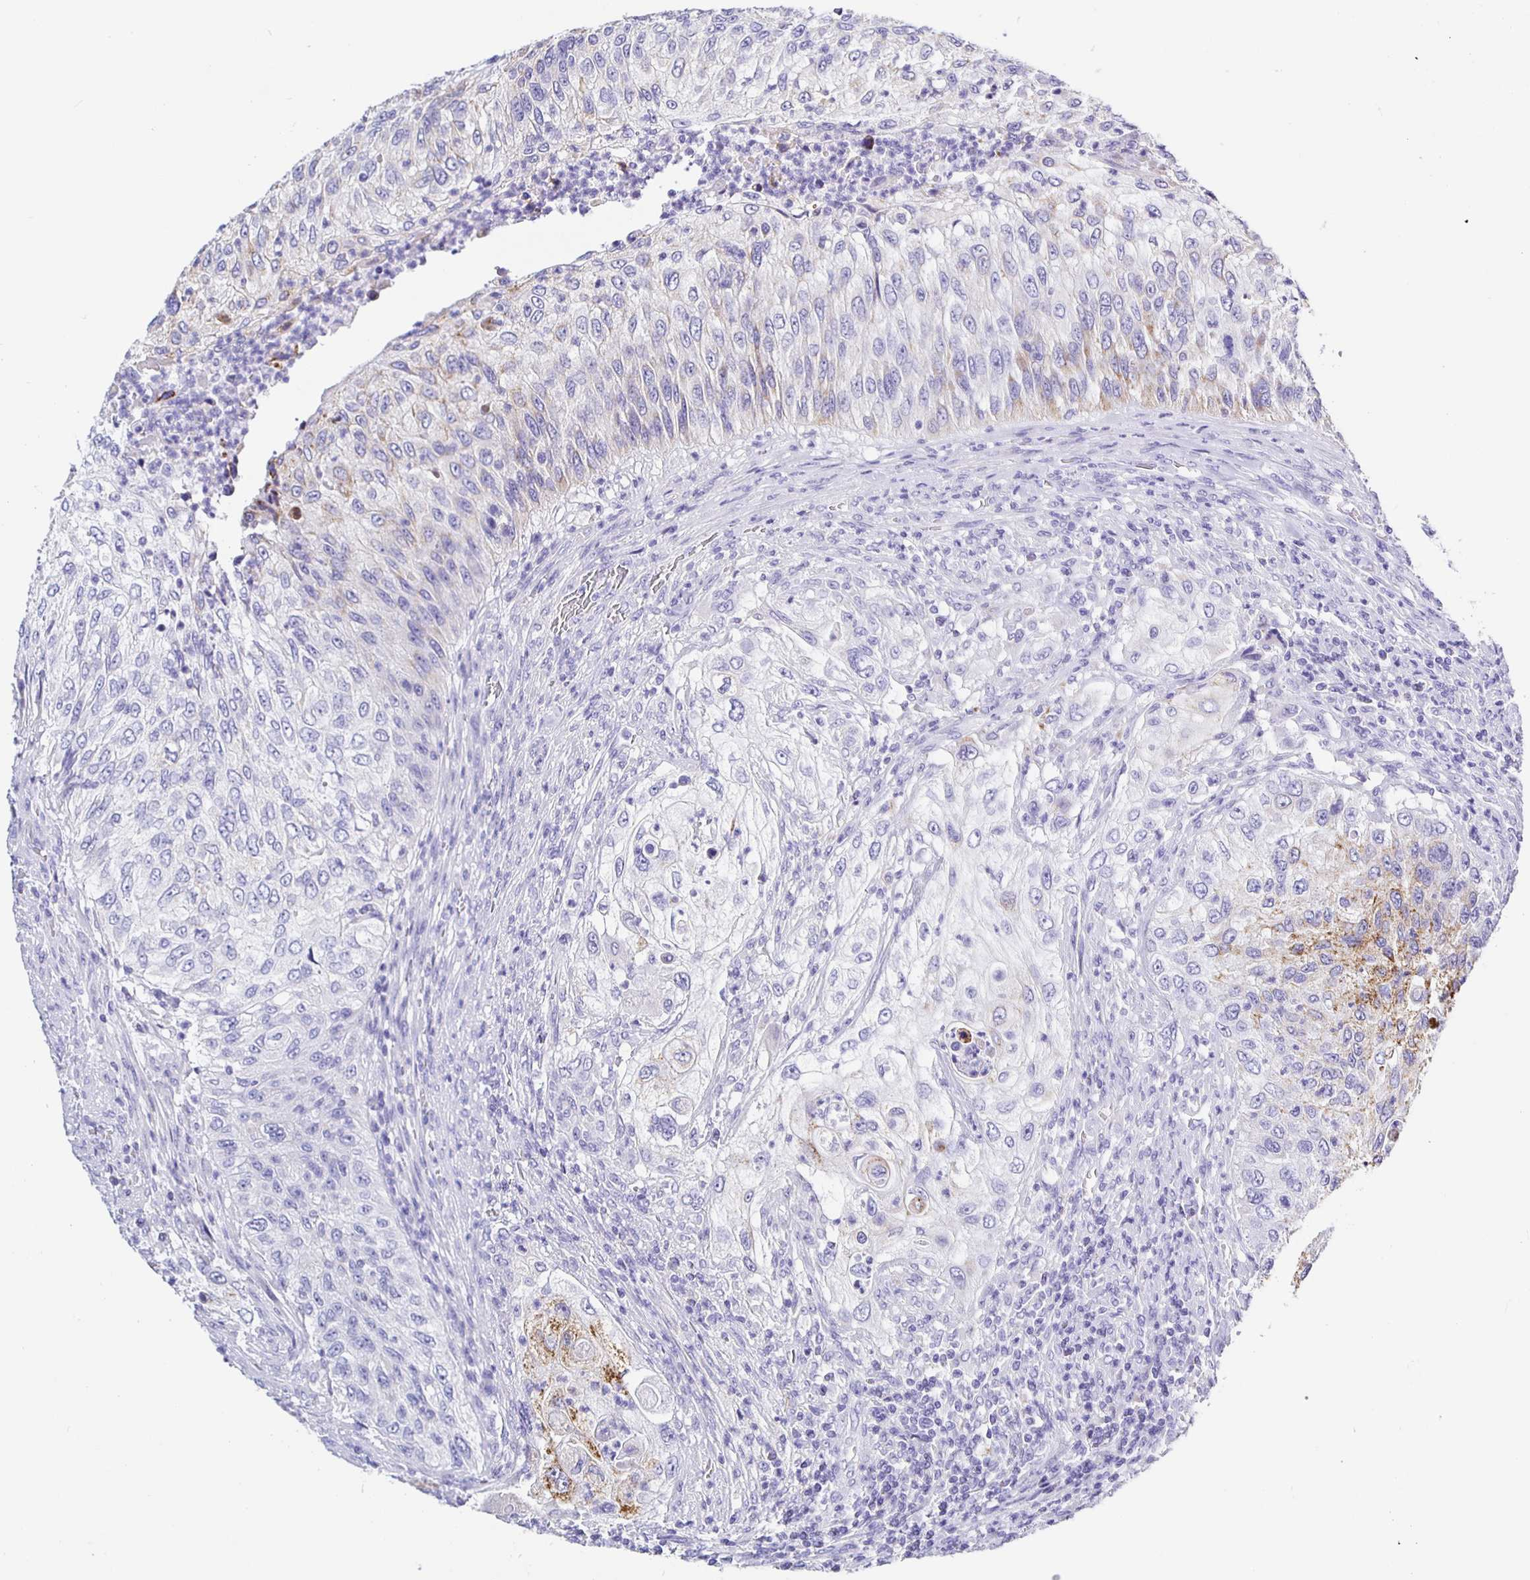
{"staining": {"intensity": "moderate", "quantity": "<25%", "location": "cytoplasmic/membranous"}, "tissue": "urothelial cancer", "cell_type": "Tumor cells", "image_type": "cancer", "snomed": [{"axis": "morphology", "description": "Urothelial carcinoma, High grade"}, {"axis": "topography", "description": "Urinary bladder"}], "caption": "Human high-grade urothelial carcinoma stained for a protein (brown) displays moderate cytoplasmic/membranous positive positivity in approximately <25% of tumor cells.", "gene": "MAOA", "patient": {"sex": "female", "age": 60}}